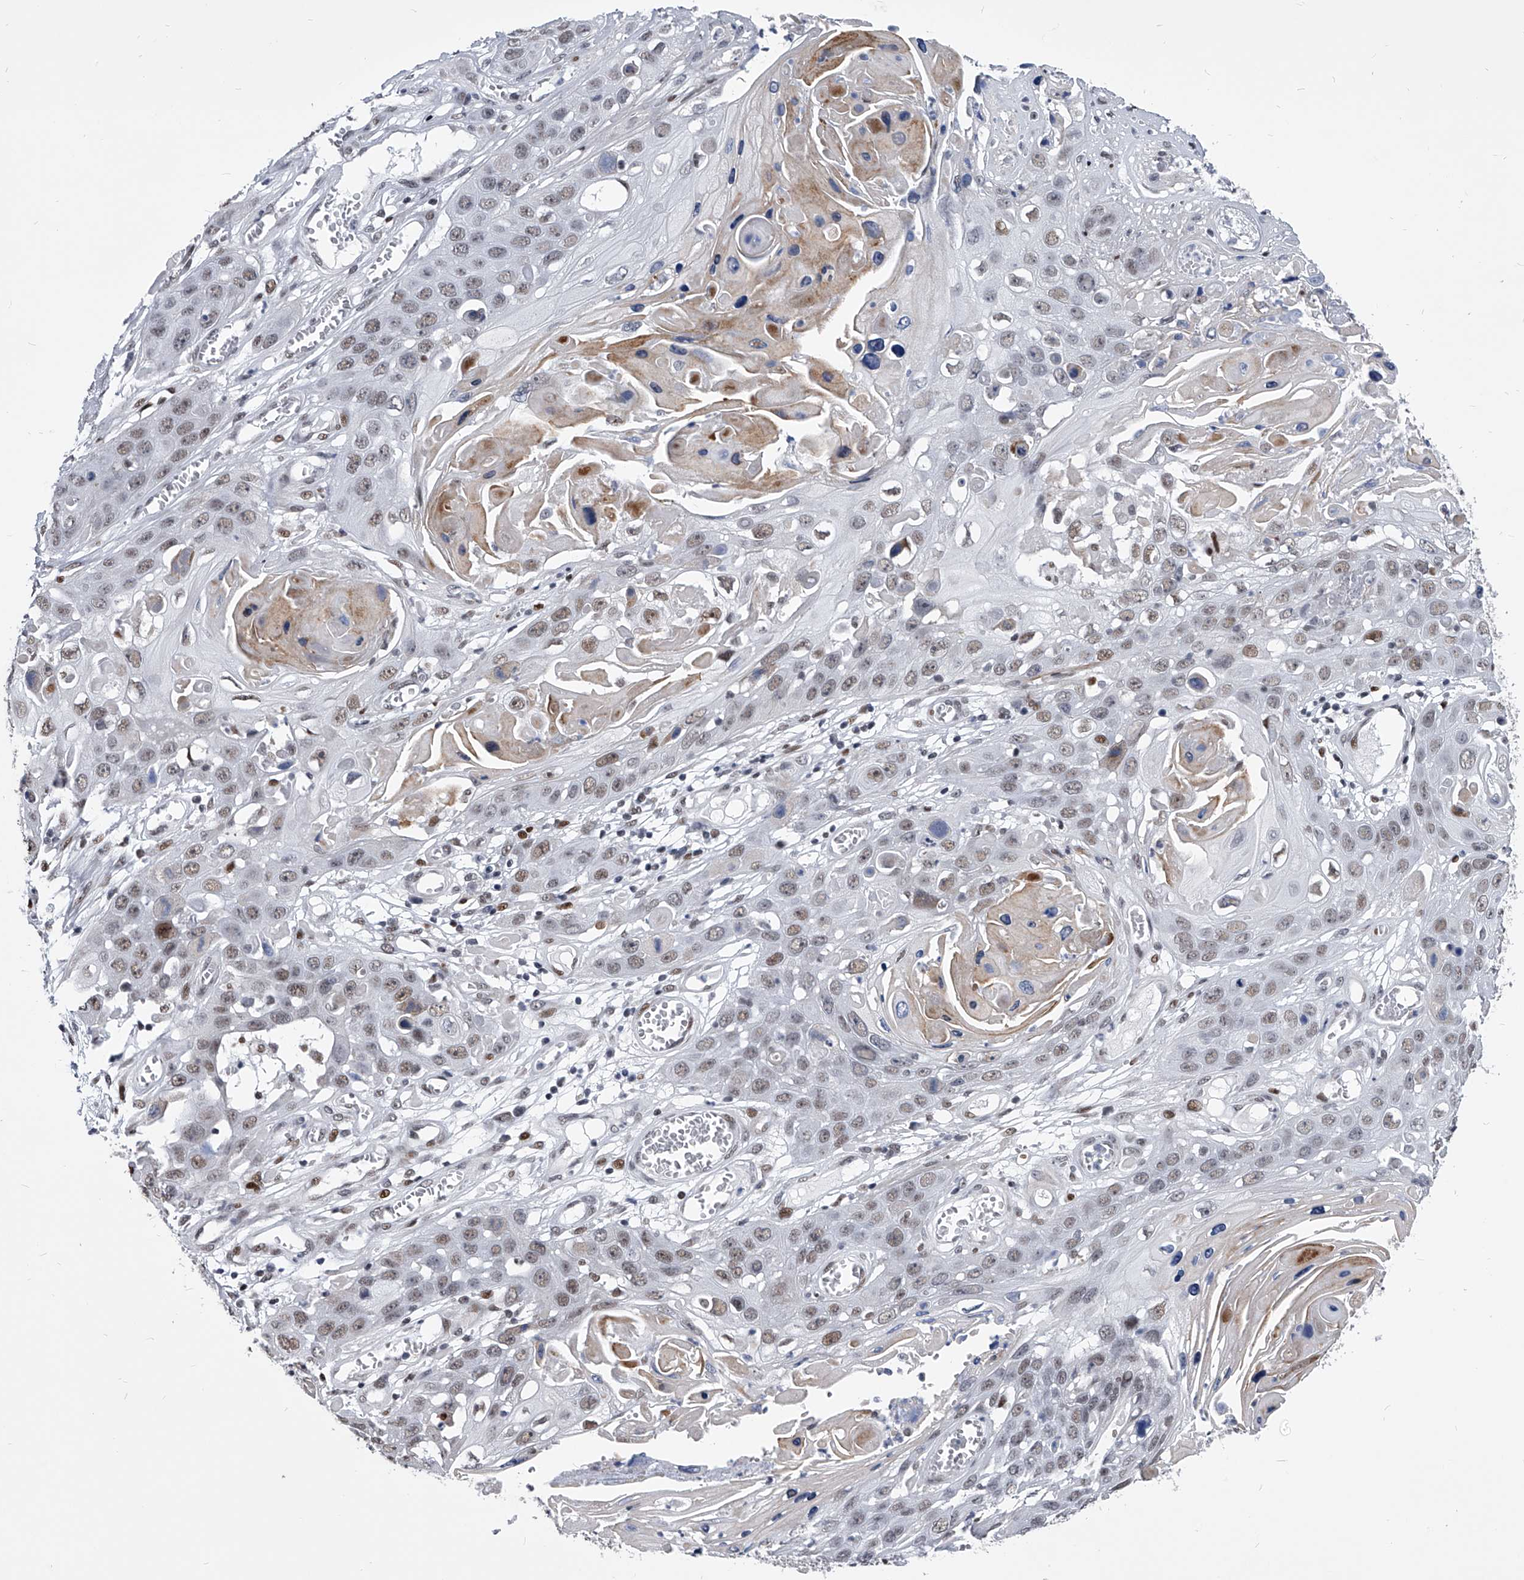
{"staining": {"intensity": "weak", "quantity": ">75%", "location": "nuclear"}, "tissue": "skin cancer", "cell_type": "Tumor cells", "image_type": "cancer", "snomed": [{"axis": "morphology", "description": "Squamous cell carcinoma, NOS"}, {"axis": "topography", "description": "Skin"}], "caption": "The micrograph demonstrates a brown stain indicating the presence of a protein in the nuclear of tumor cells in skin squamous cell carcinoma.", "gene": "CMTR1", "patient": {"sex": "male", "age": 55}}